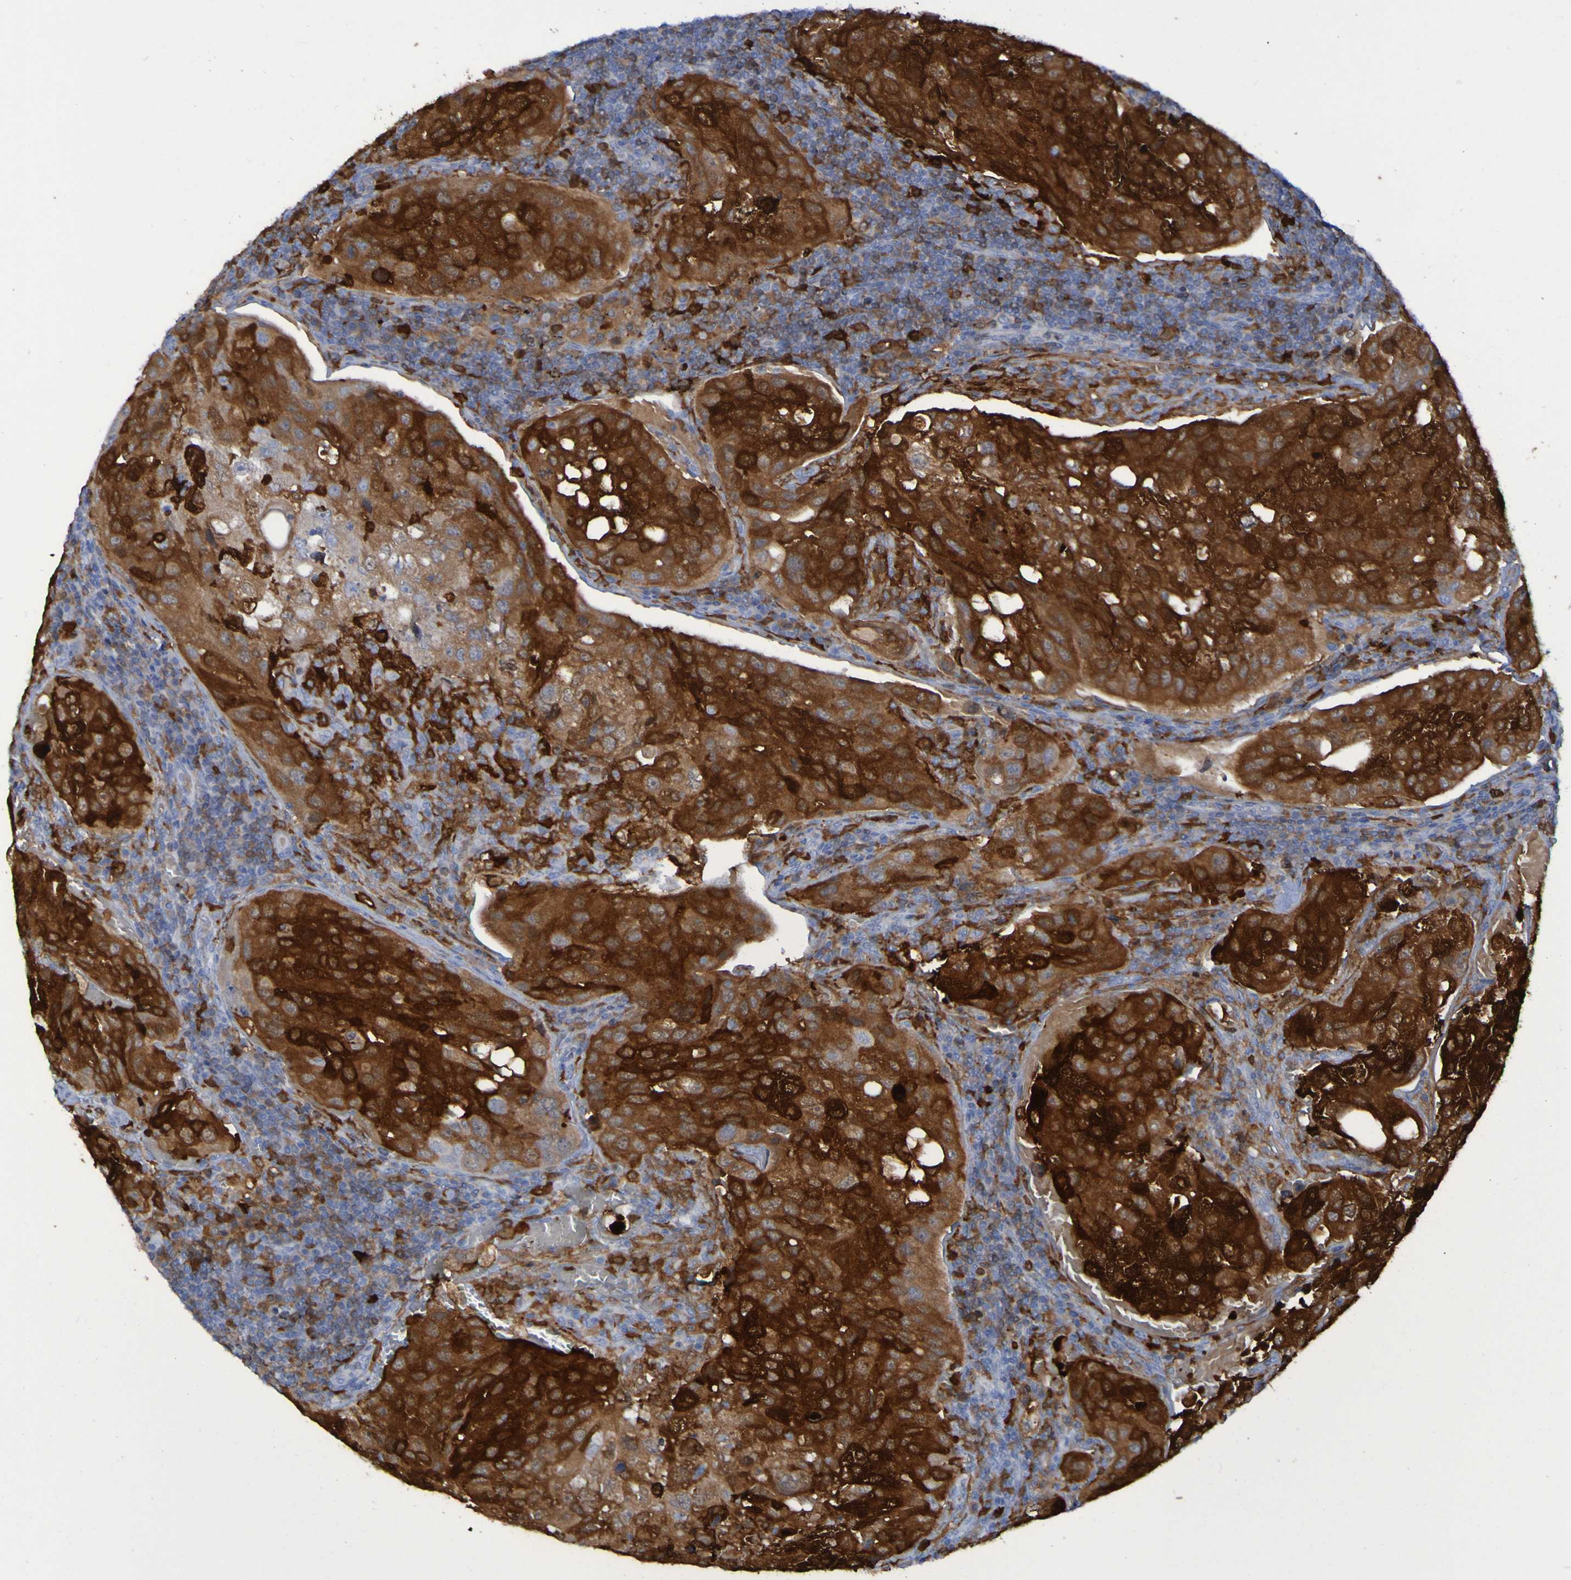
{"staining": {"intensity": "strong", "quantity": ">75%", "location": "cytoplasmic/membranous"}, "tissue": "urothelial cancer", "cell_type": "Tumor cells", "image_type": "cancer", "snomed": [{"axis": "morphology", "description": "Urothelial carcinoma, High grade"}, {"axis": "topography", "description": "Lymph node"}, {"axis": "topography", "description": "Urinary bladder"}], "caption": "The micrograph exhibits immunohistochemical staining of urothelial carcinoma (high-grade). There is strong cytoplasmic/membranous positivity is identified in about >75% of tumor cells.", "gene": "MPPE1", "patient": {"sex": "male", "age": 51}}